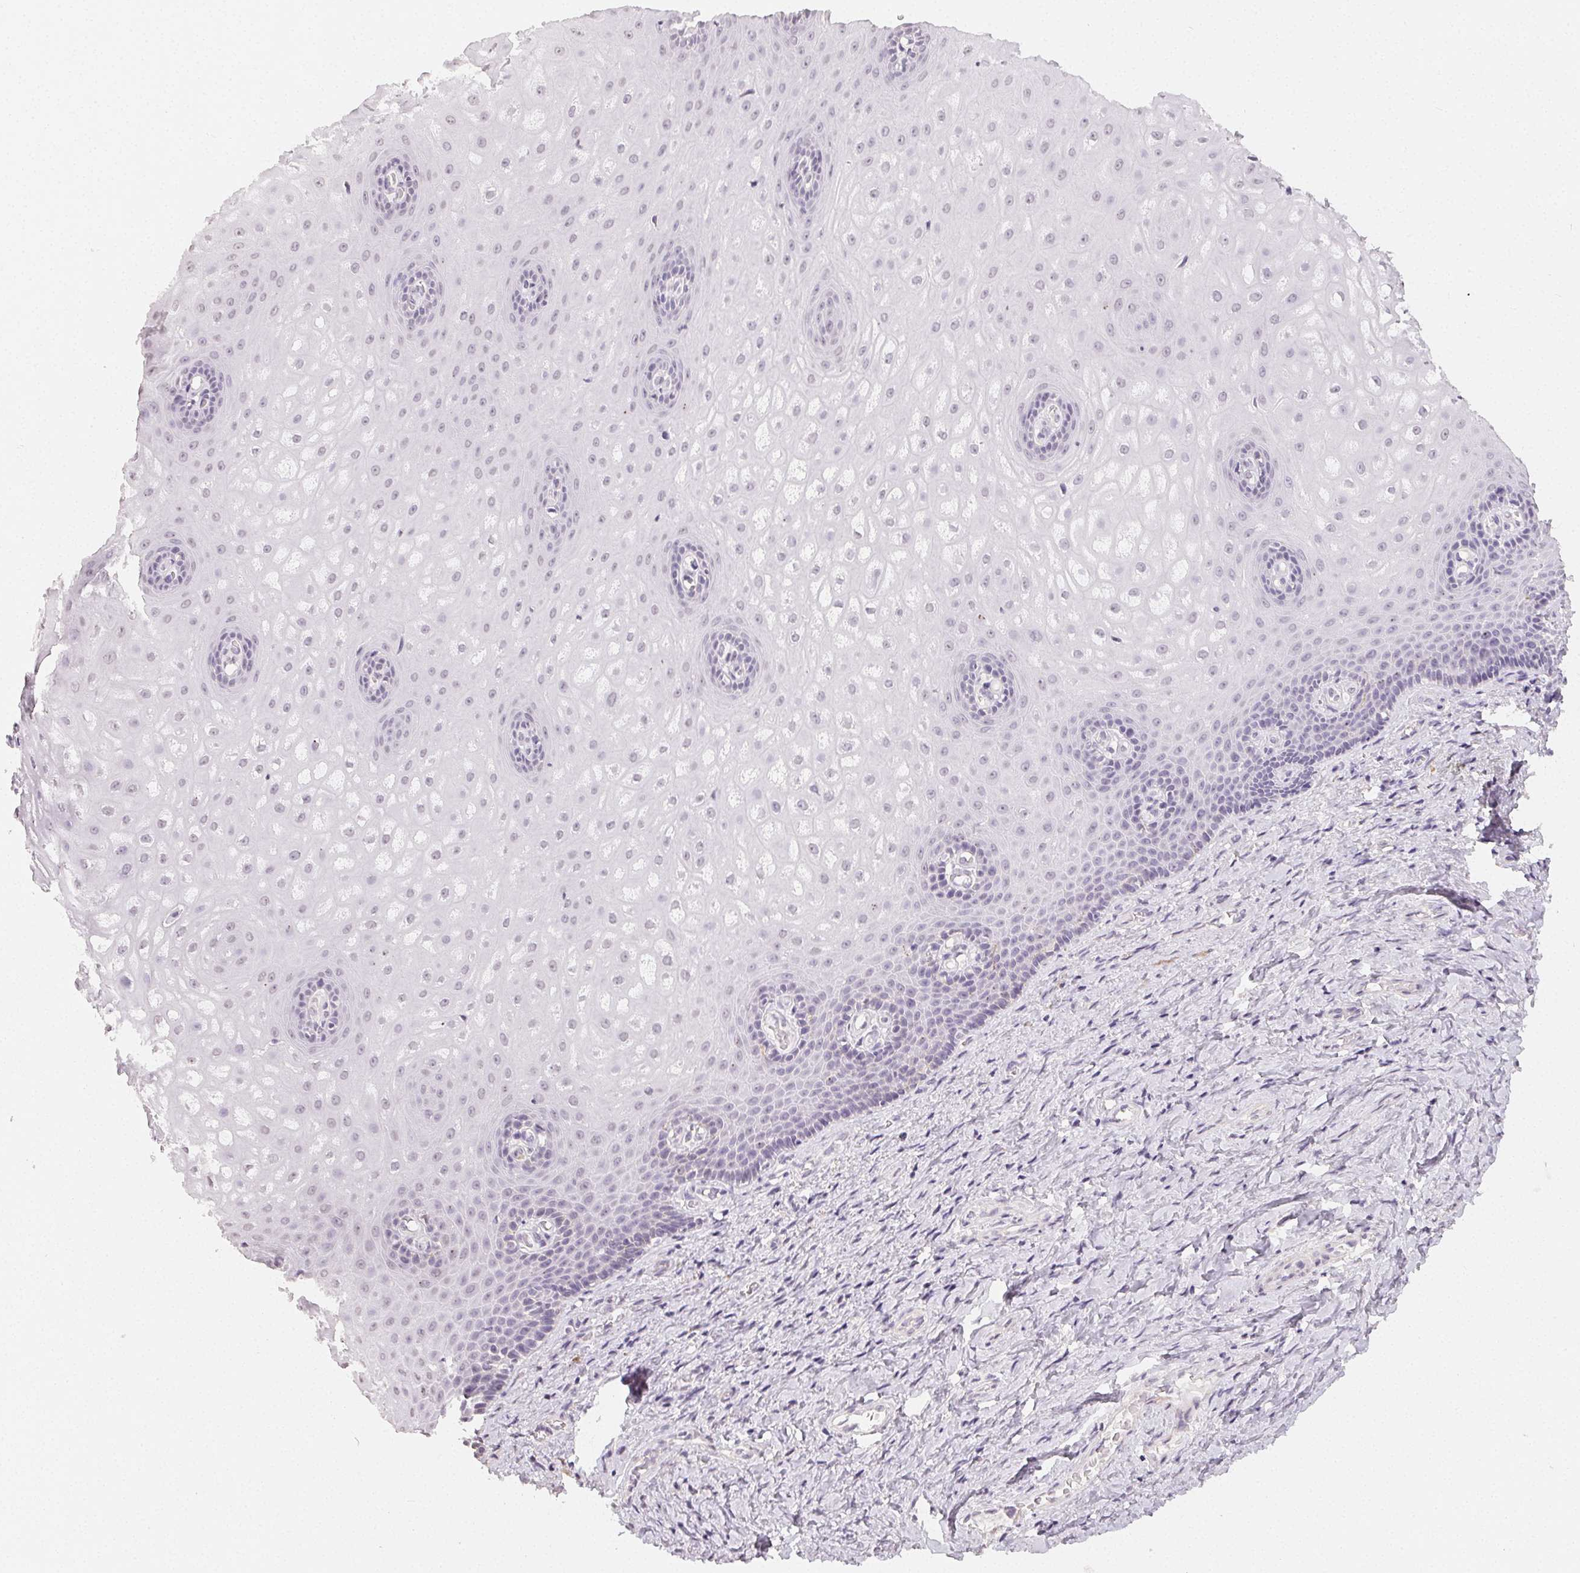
{"staining": {"intensity": "negative", "quantity": "none", "location": "none"}, "tissue": "vagina", "cell_type": "Squamous epithelial cells", "image_type": "normal", "snomed": [{"axis": "morphology", "description": "Normal tissue, NOS"}, {"axis": "topography", "description": "Vagina"}], "caption": "Vagina was stained to show a protein in brown. There is no significant expression in squamous epithelial cells.", "gene": "TMEM174", "patient": {"sex": "female", "age": 83}}